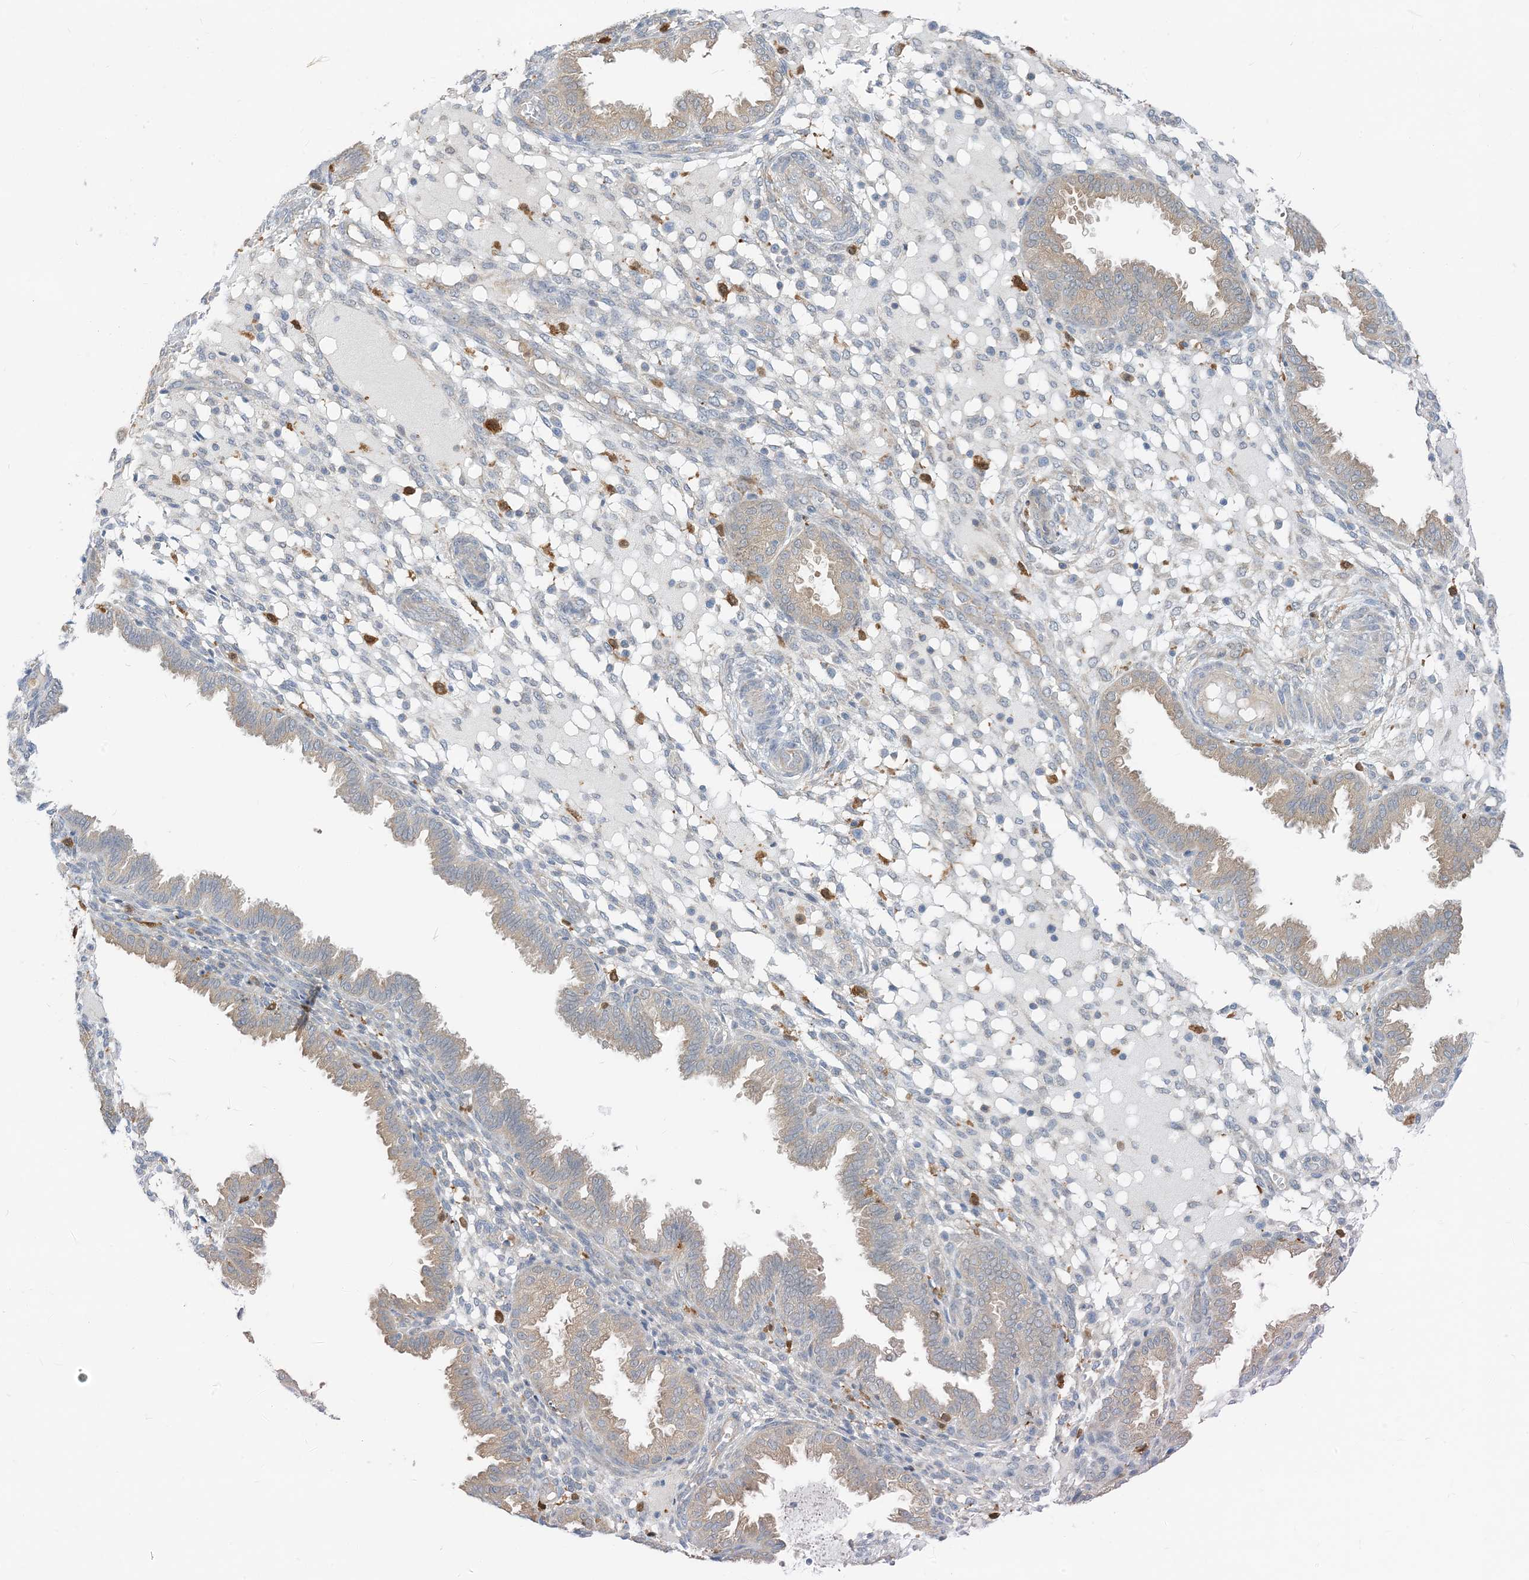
{"staining": {"intensity": "negative", "quantity": "none", "location": "none"}, "tissue": "endometrium", "cell_type": "Cells in endometrial stroma", "image_type": "normal", "snomed": [{"axis": "morphology", "description": "Normal tissue, NOS"}, {"axis": "topography", "description": "Endometrium"}], "caption": "Cells in endometrial stroma are negative for brown protein staining in benign endometrium. Nuclei are stained in blue.", "gene": "NAGK", "patient": {"sex": "female", "age": 33}}